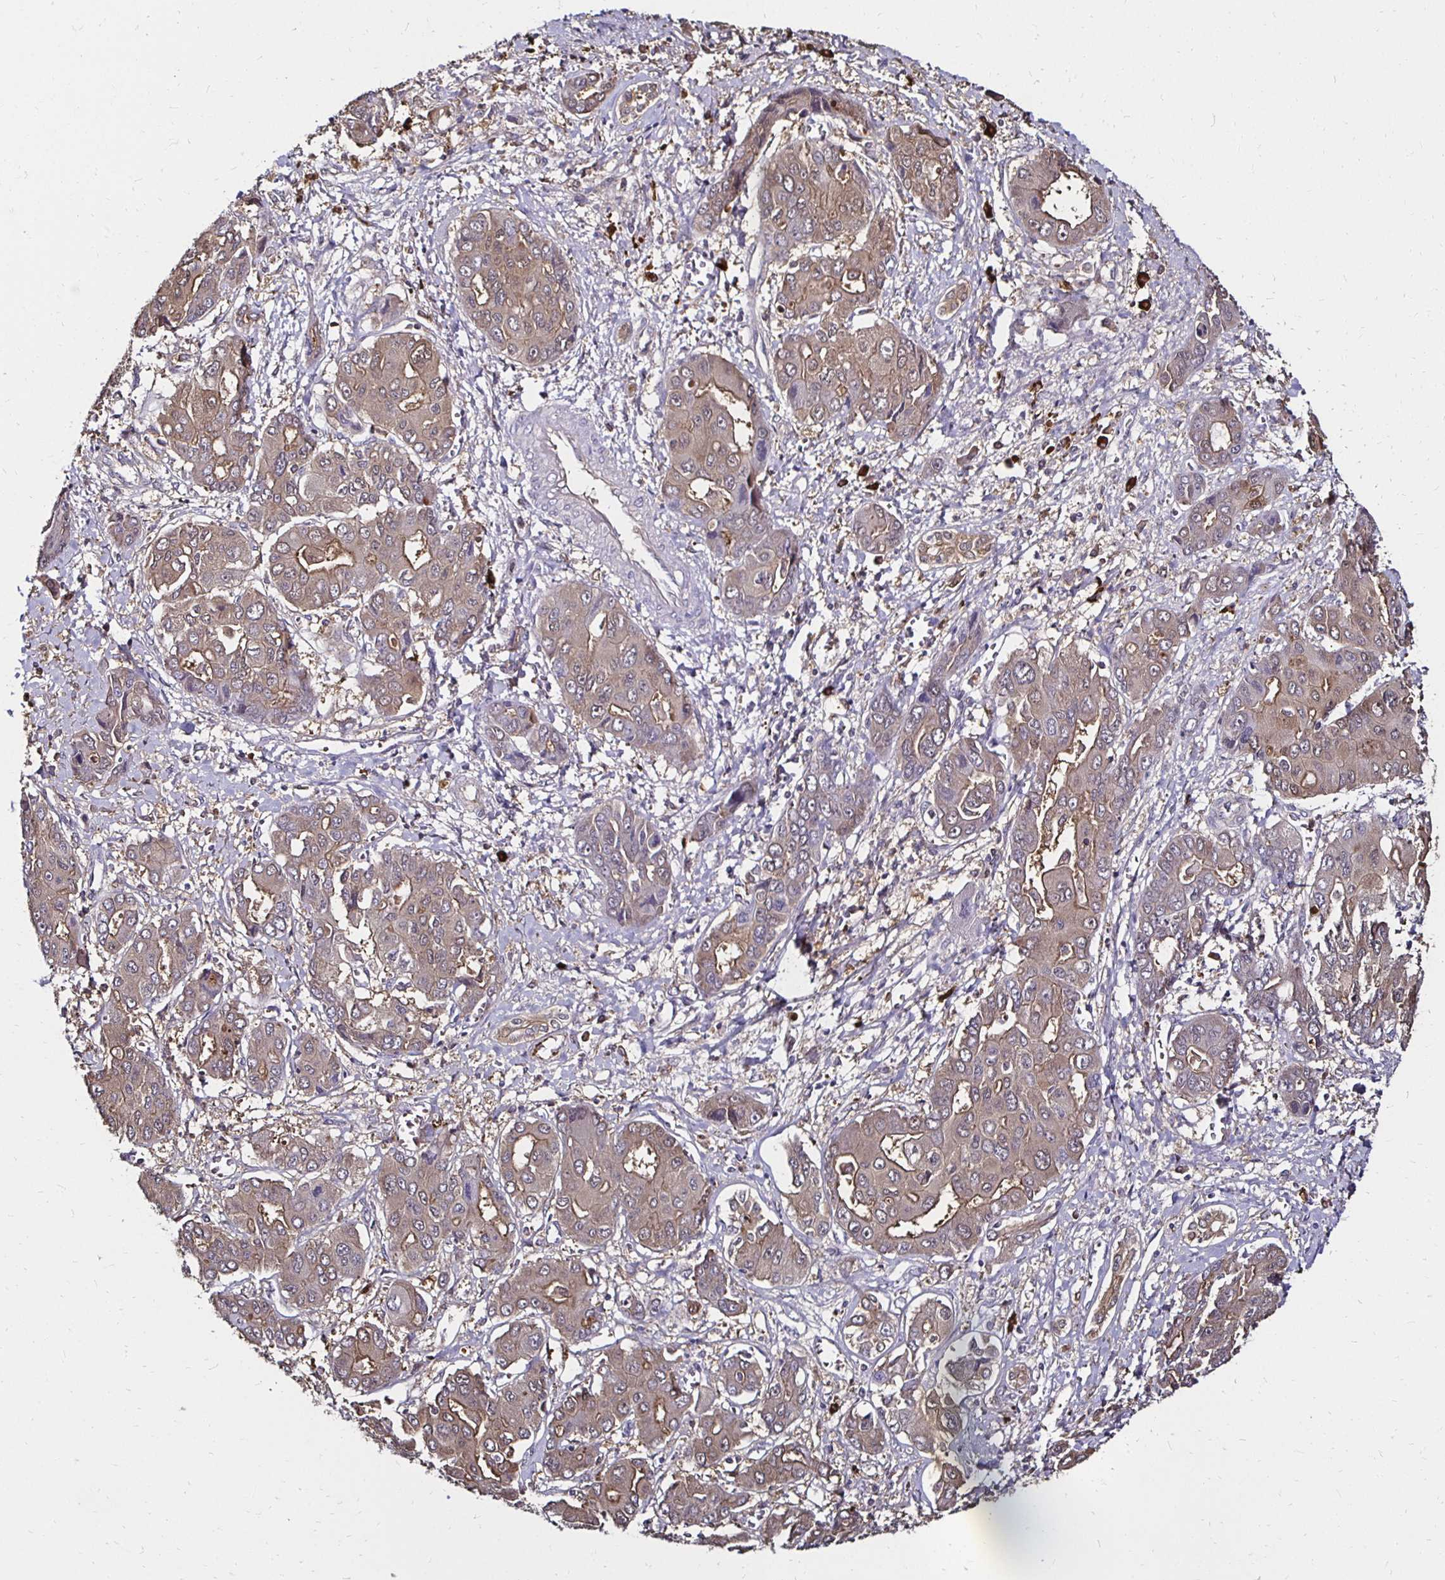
{"staining": {"intensity": "weak", "quantity": "25%-75%", "location": "cytoplasmic/membranous"}, "tissue": "liver cancer", "cell_type": "Tumor cells", "image_type": "cancer", "snomed": [{"axis": "morphology", "description": "Cholangiocarcinoma"}, {"axis": "topography", "description": "Liver"}], "caption": "Immunohistochemical staining of human liver cancer (cholangiocarcinoma) demonstrates weak cytoplasmic/membranous protein expression in about 25%-75% of tumor cells.", "gene": "TXN", "patient": {"sex": "male", "age": 67}}